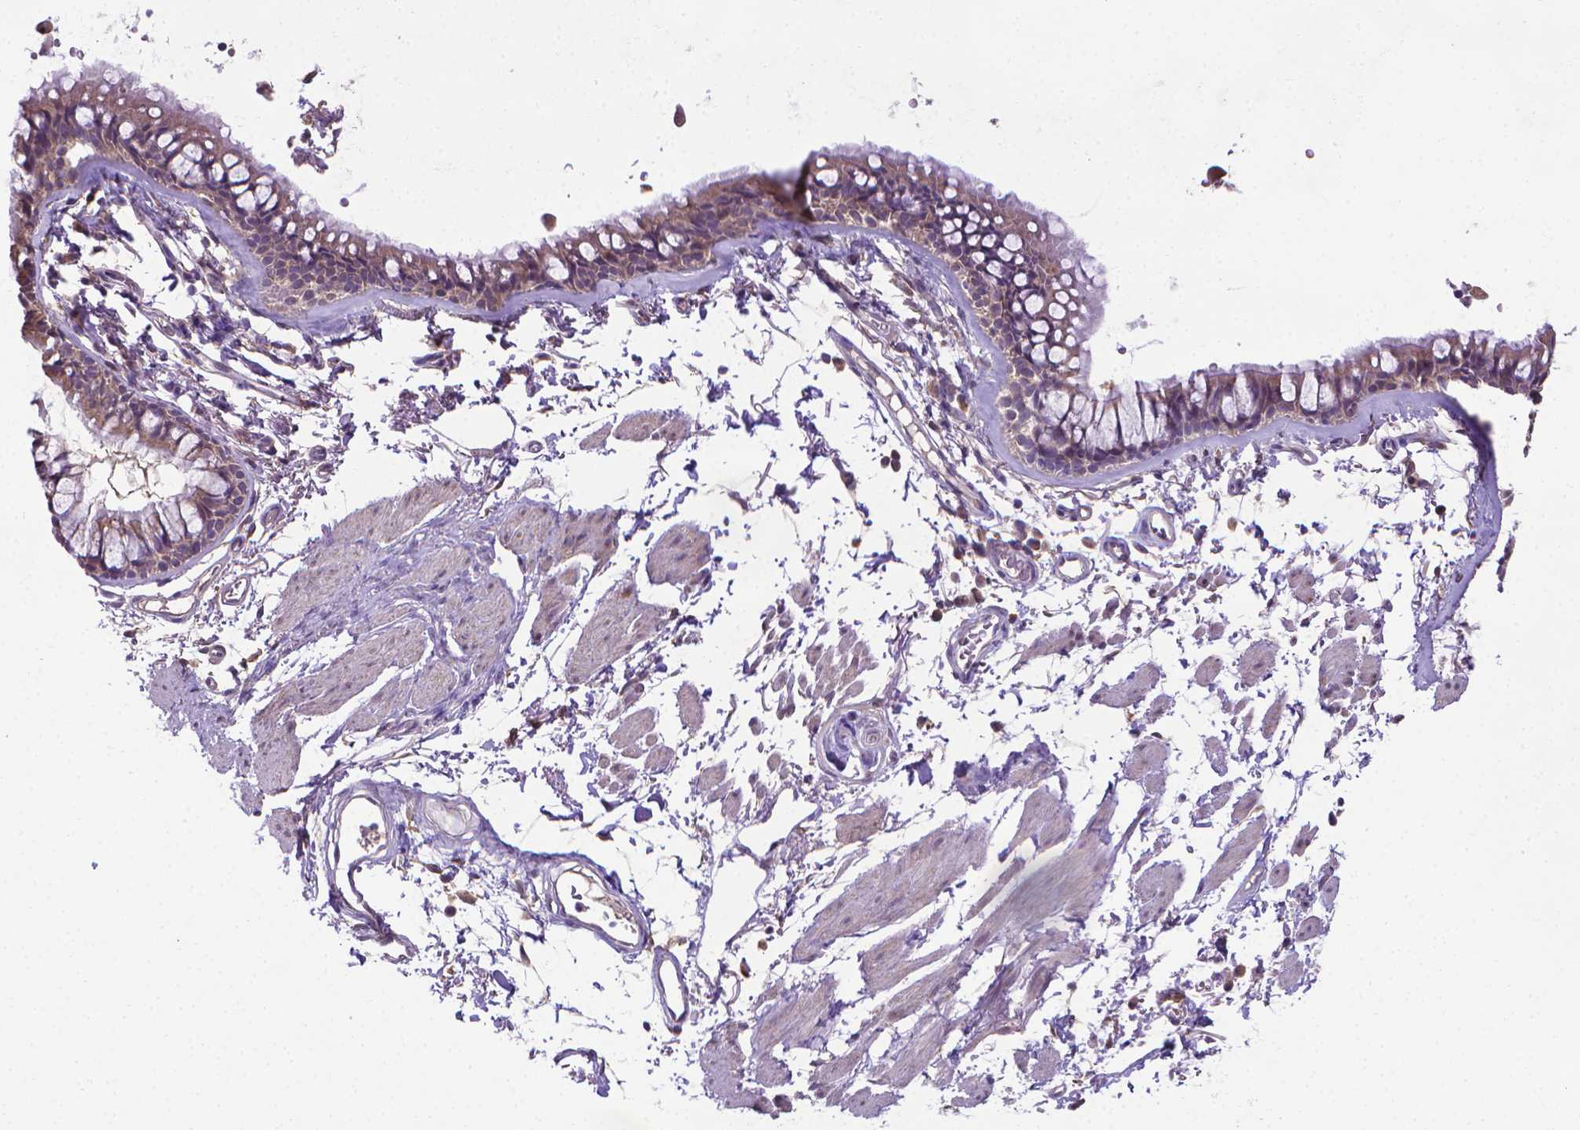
{"staining": {"intensity": "weak", "quantity": ">75%", "location": "cytoplasmic/membranous"}, "tissue": "bronchus", "cell_type": "Respiratory epithelial cells", "image_type": "normal", "snomed": [{"axis": "morphology", "description": "Normal tissue, NOS"}, {"axis": "topography", "description": "Cartilage tissue"}, {"axis": "topography", "description": "Bronchus"}], "caption": "Immunohistochemical staining of unremarkable bronchus shows >75% levels of weak cytoplasmic/membranous protein expression in approximately >75% of respiratory epithelial cells.", "gene": "GPR63", "patient": {"sex": "female", "age": 79}}